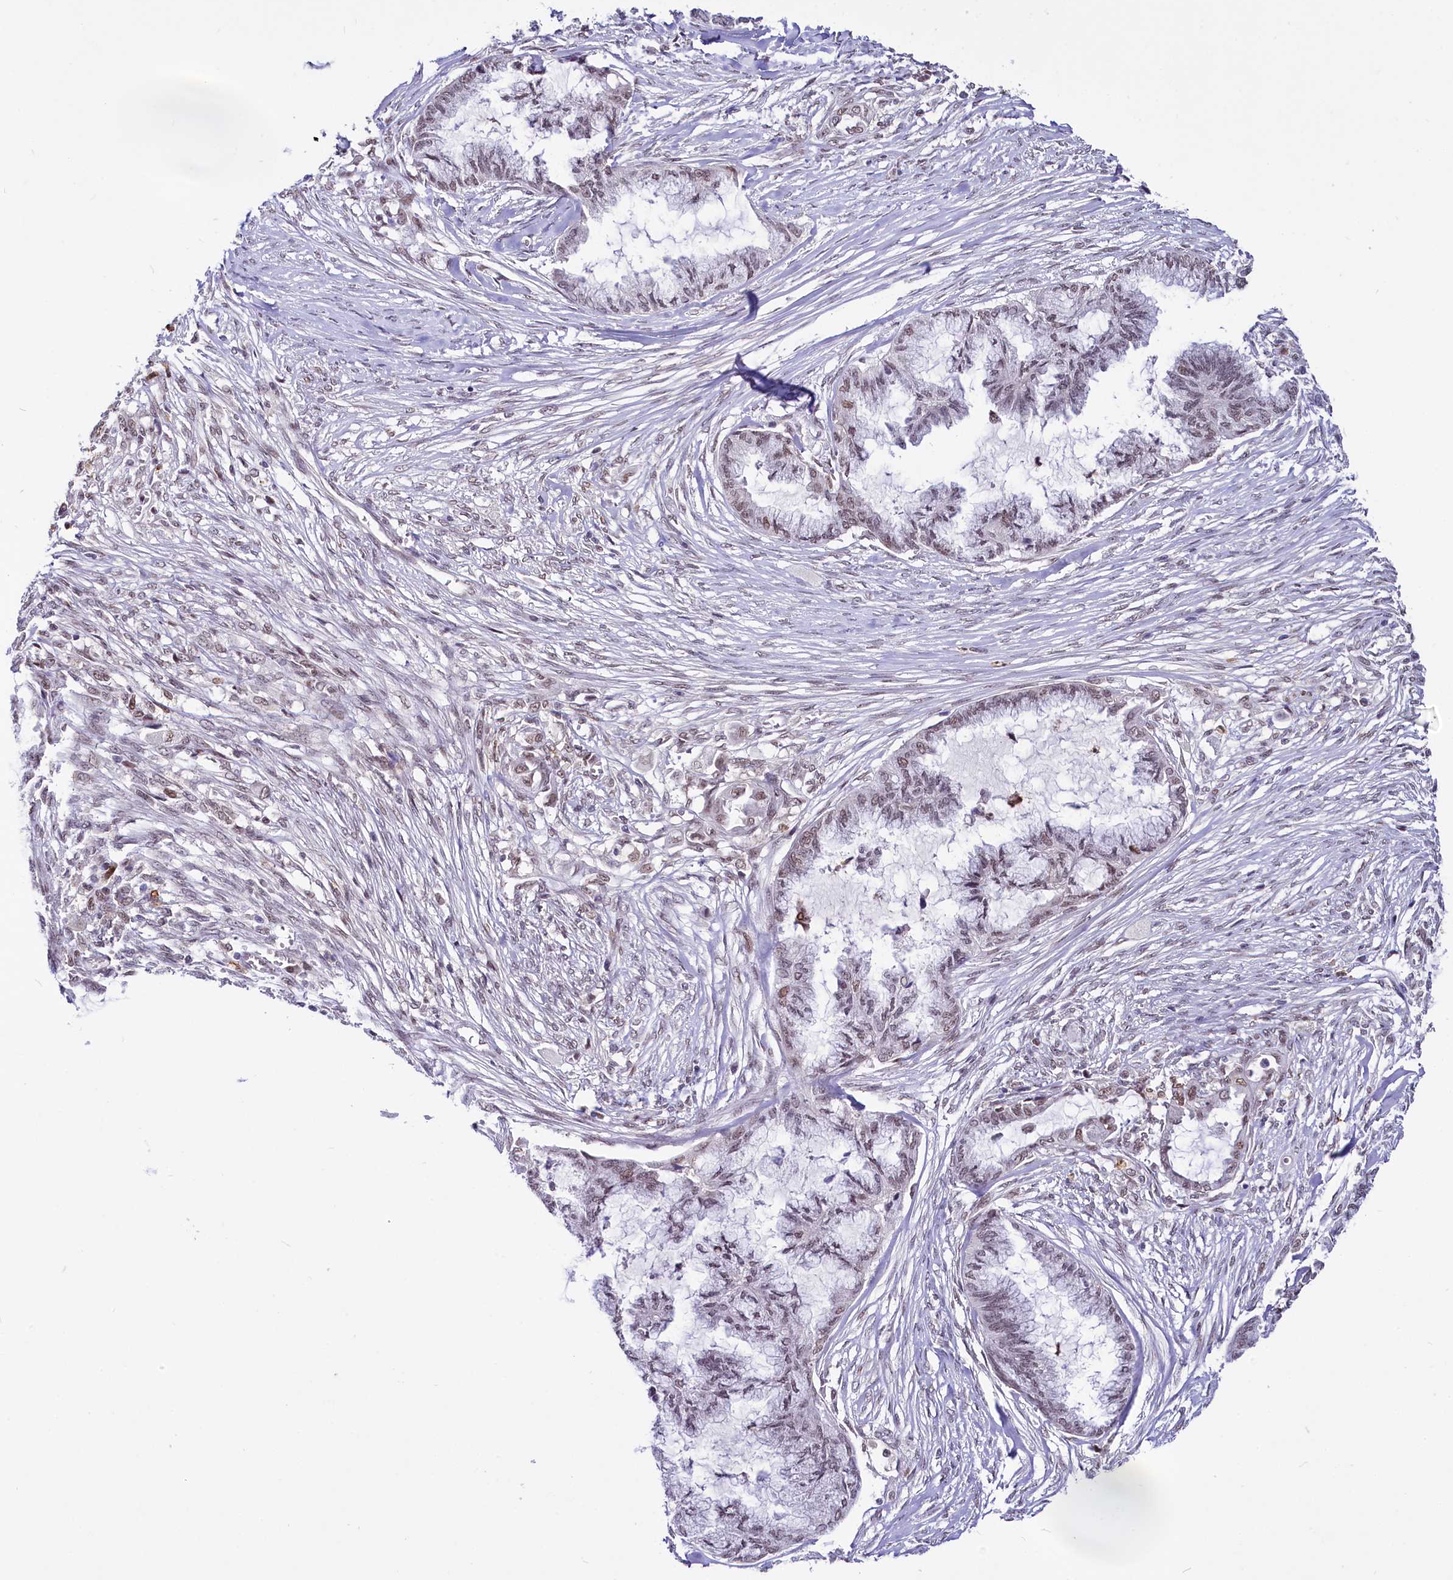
{"staining": {"intensity": "weak", "quantity": "<25%", "location": "nuclear"}, "tissue": "endometrial cancer", "cell_type": "Tumor cells", "image_type": "cancer", "snomed": [{"axis": "morphology", "description": "Adenocarcinoma, NOS"}, {"axis": "topography", "description": "Endometrium"}], "caption": "A photomicrograph of human adenocarcinoma (endometrial) is negative for staining in tumor cells. (DAB immunohistochemistry with hematoxylin counter stain).", "gene": "SCAF11", "patient": {"sex": "female", "age": 86}}